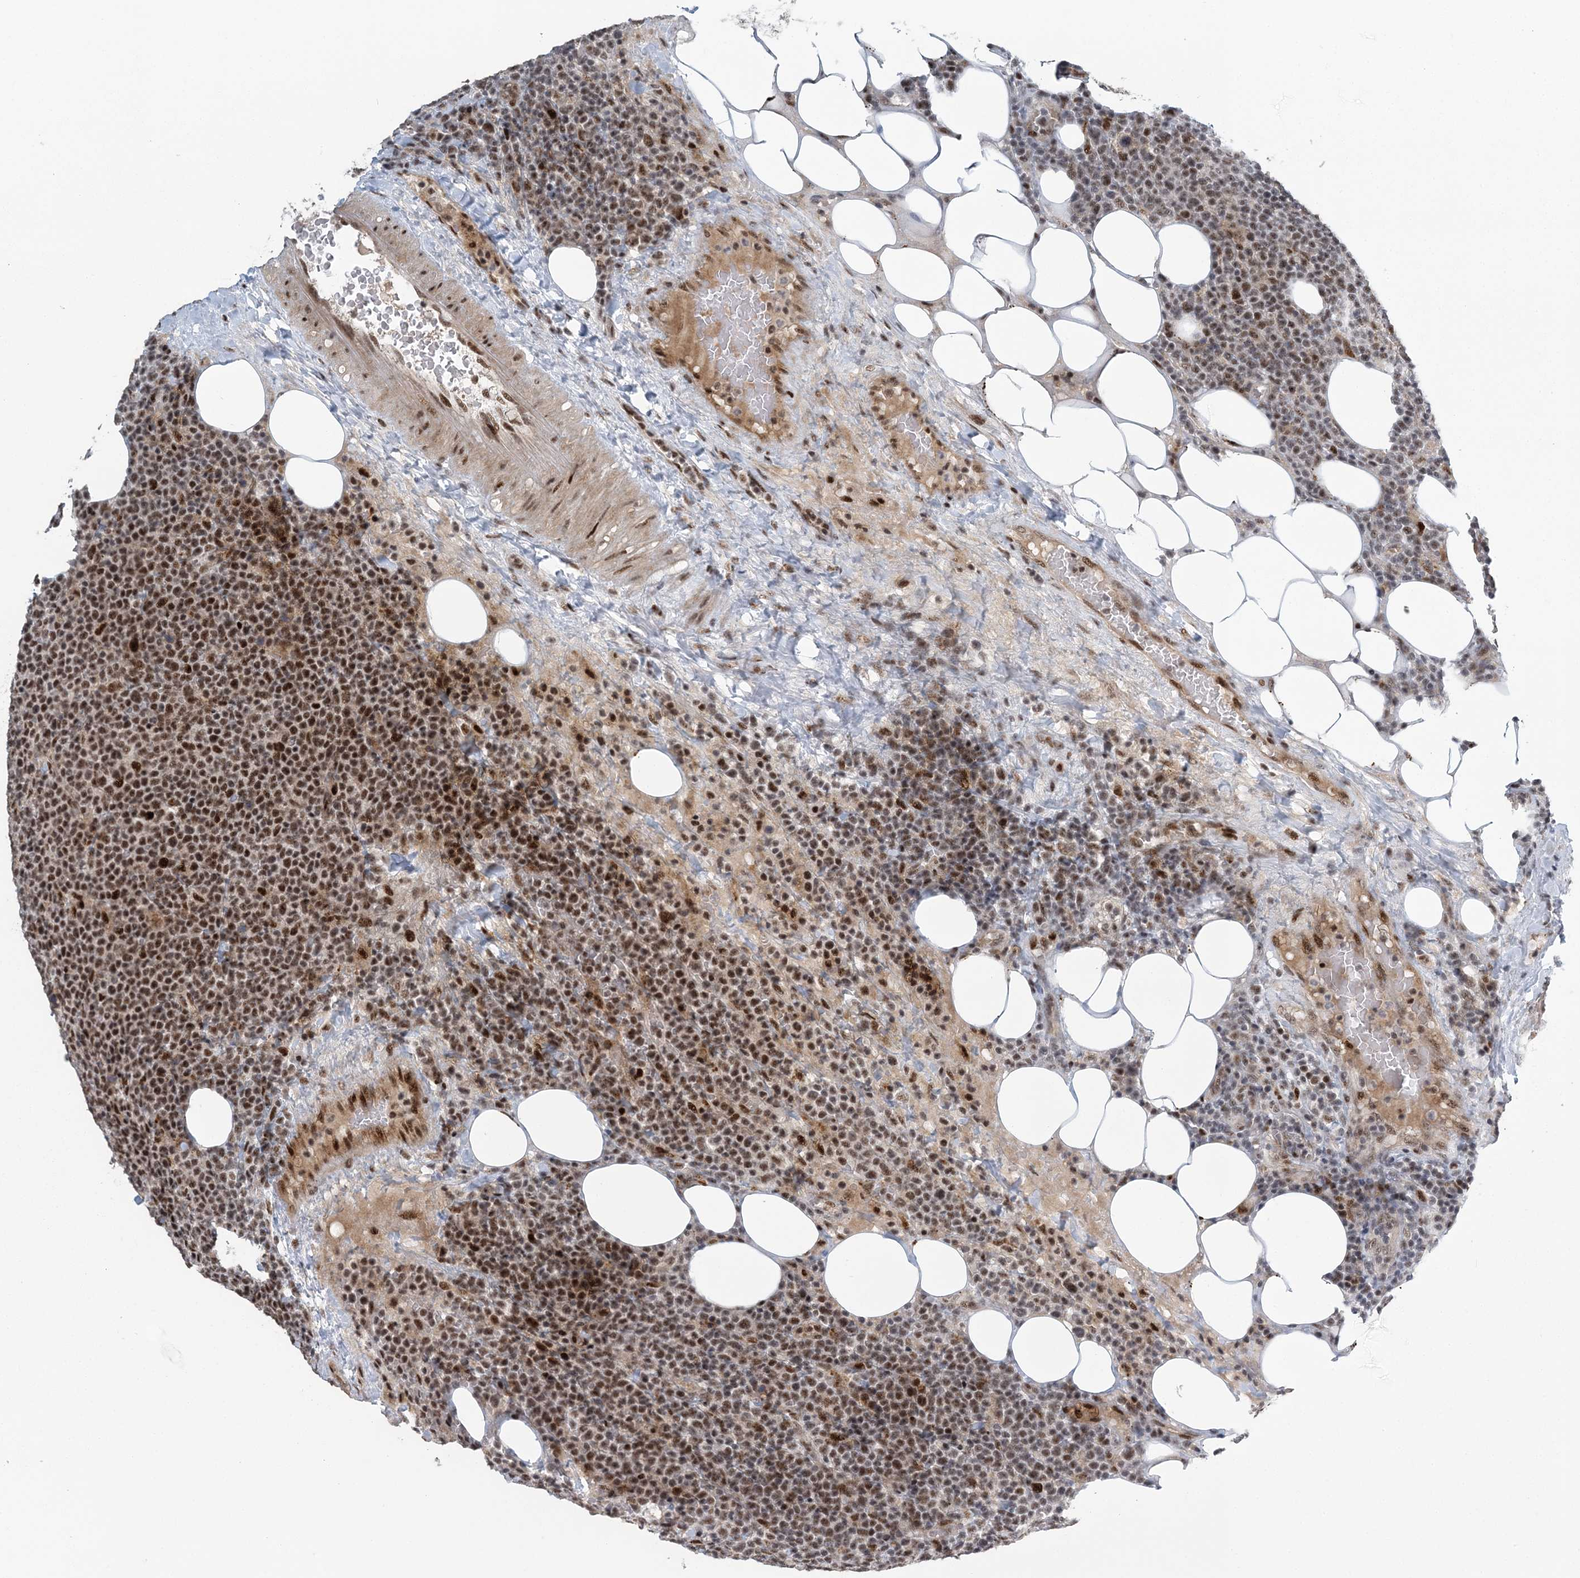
{"staining": {"intensity": "moderate", "quantity": ">75%", "location": "nuclear"}, "tissue": "lymphoma", "cell_type": "Tumor cells", "image_type": "cancer", "snomed": [{"axis": "morphology", "description": "Malignant lymphoma, non-Hodgkin's type, High grade"}, {"axis": "topography", "description": "Lymph node"}], "caption": "An image of human high-grade malignant lymphoma, non-Hodgkin's type stained for a protein demonstrates moderate nuclear brown staining in tumor cells.", "gene": "CWC22", "patient": {"sex": "male", "age": 61}}